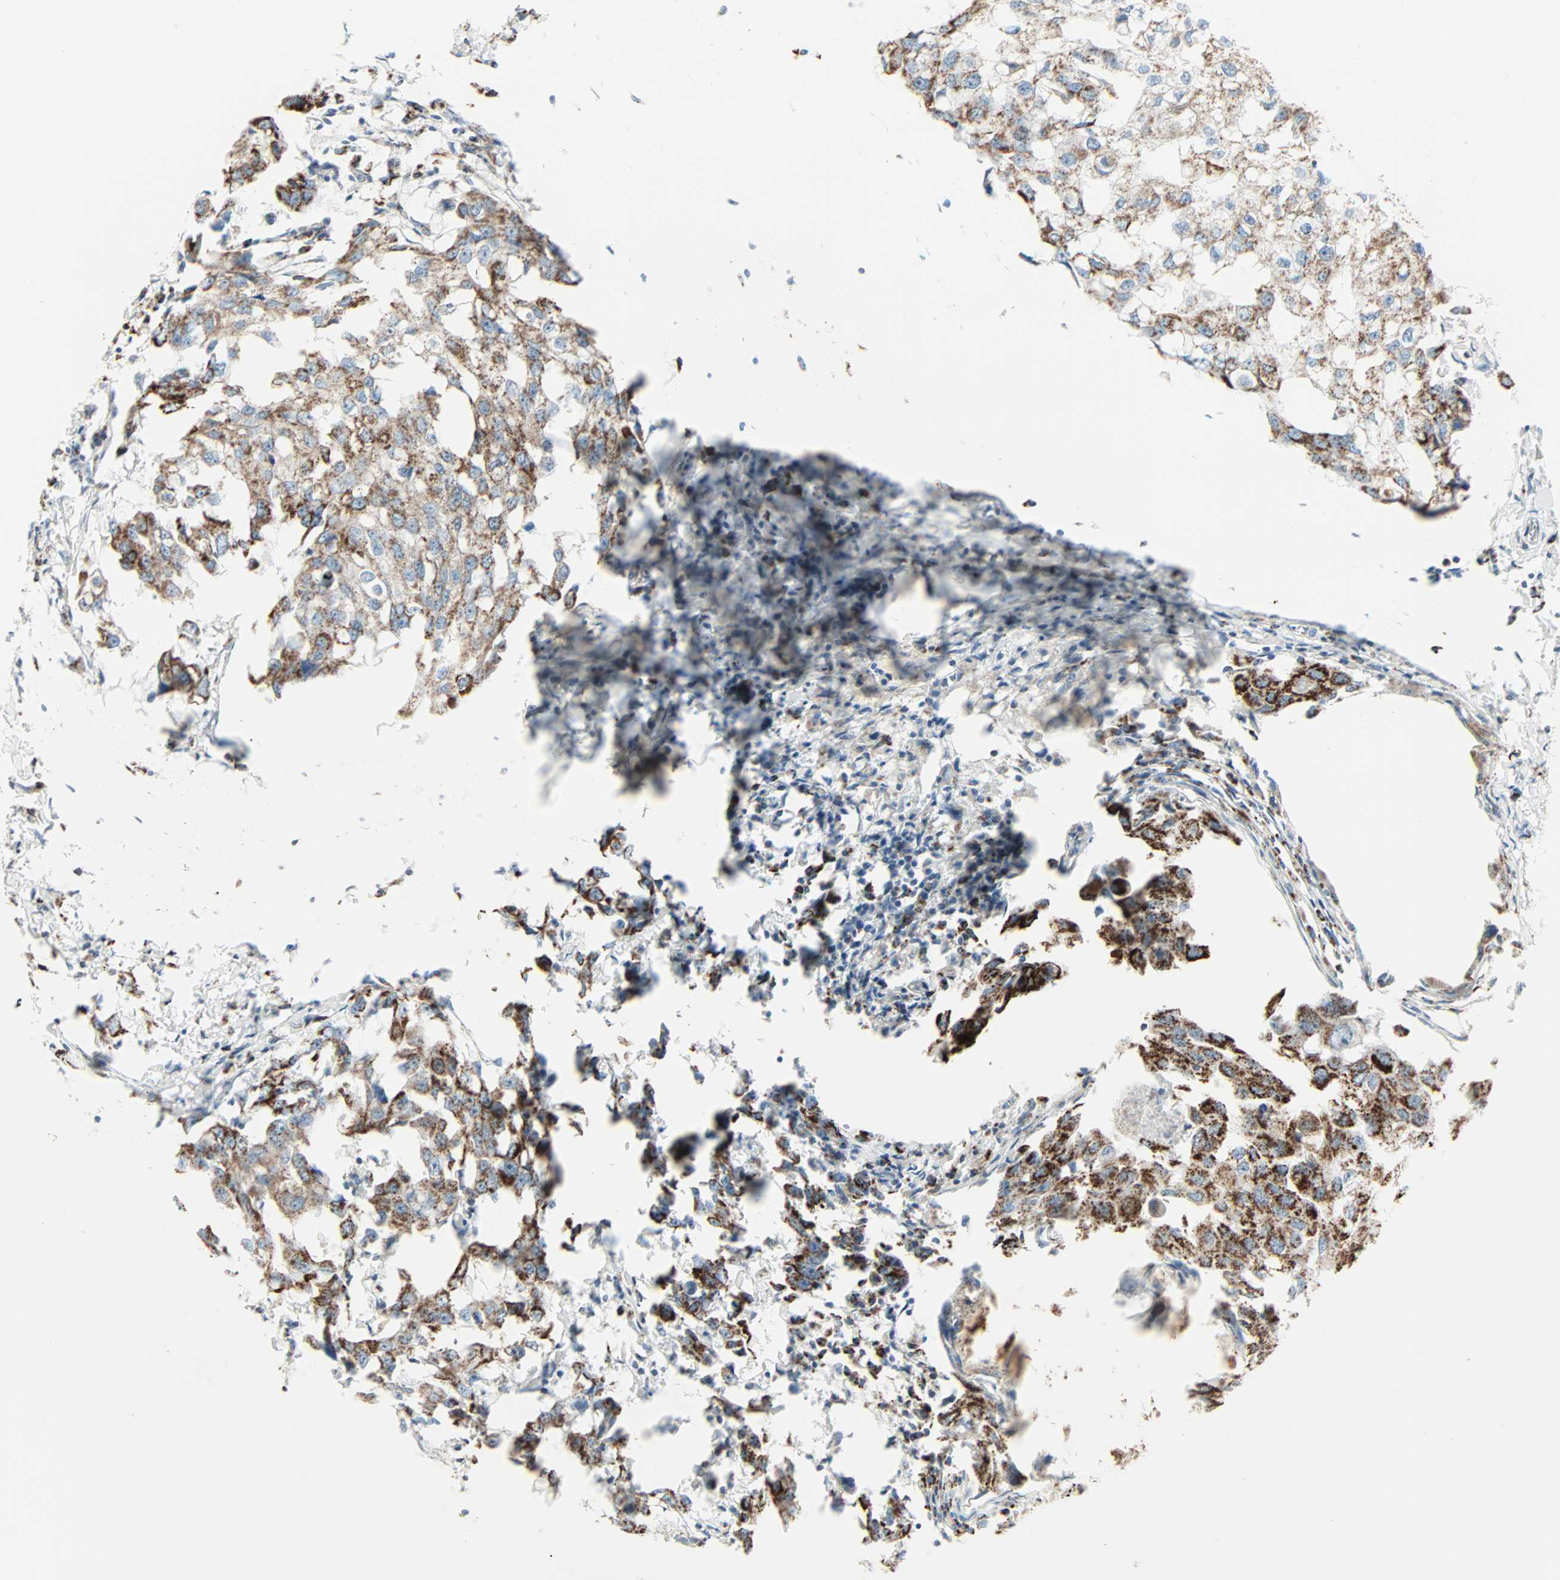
{"staining": {"intensity": "moderate", "quantity": "25%-75%", "location": "cytoplasmic/membranous"}, "tissue": "breast cancer", "cell_type": "Tumor cells", "image_type": "cancer", "snomed": [{"axis": "morphology", "description": "Duct carcinoma"}, {"axis": "topography", "description": "Breast"}], "caption": "This is an image of immunohistochemistry (IHC) staining of breast cancer (invasive ductal carcinoma), which shows moderate positivity in the cytoplasmic/membranous of tumor cells.", "gene": "IDH2", "patient": {"sex": "female", "age": 27}}